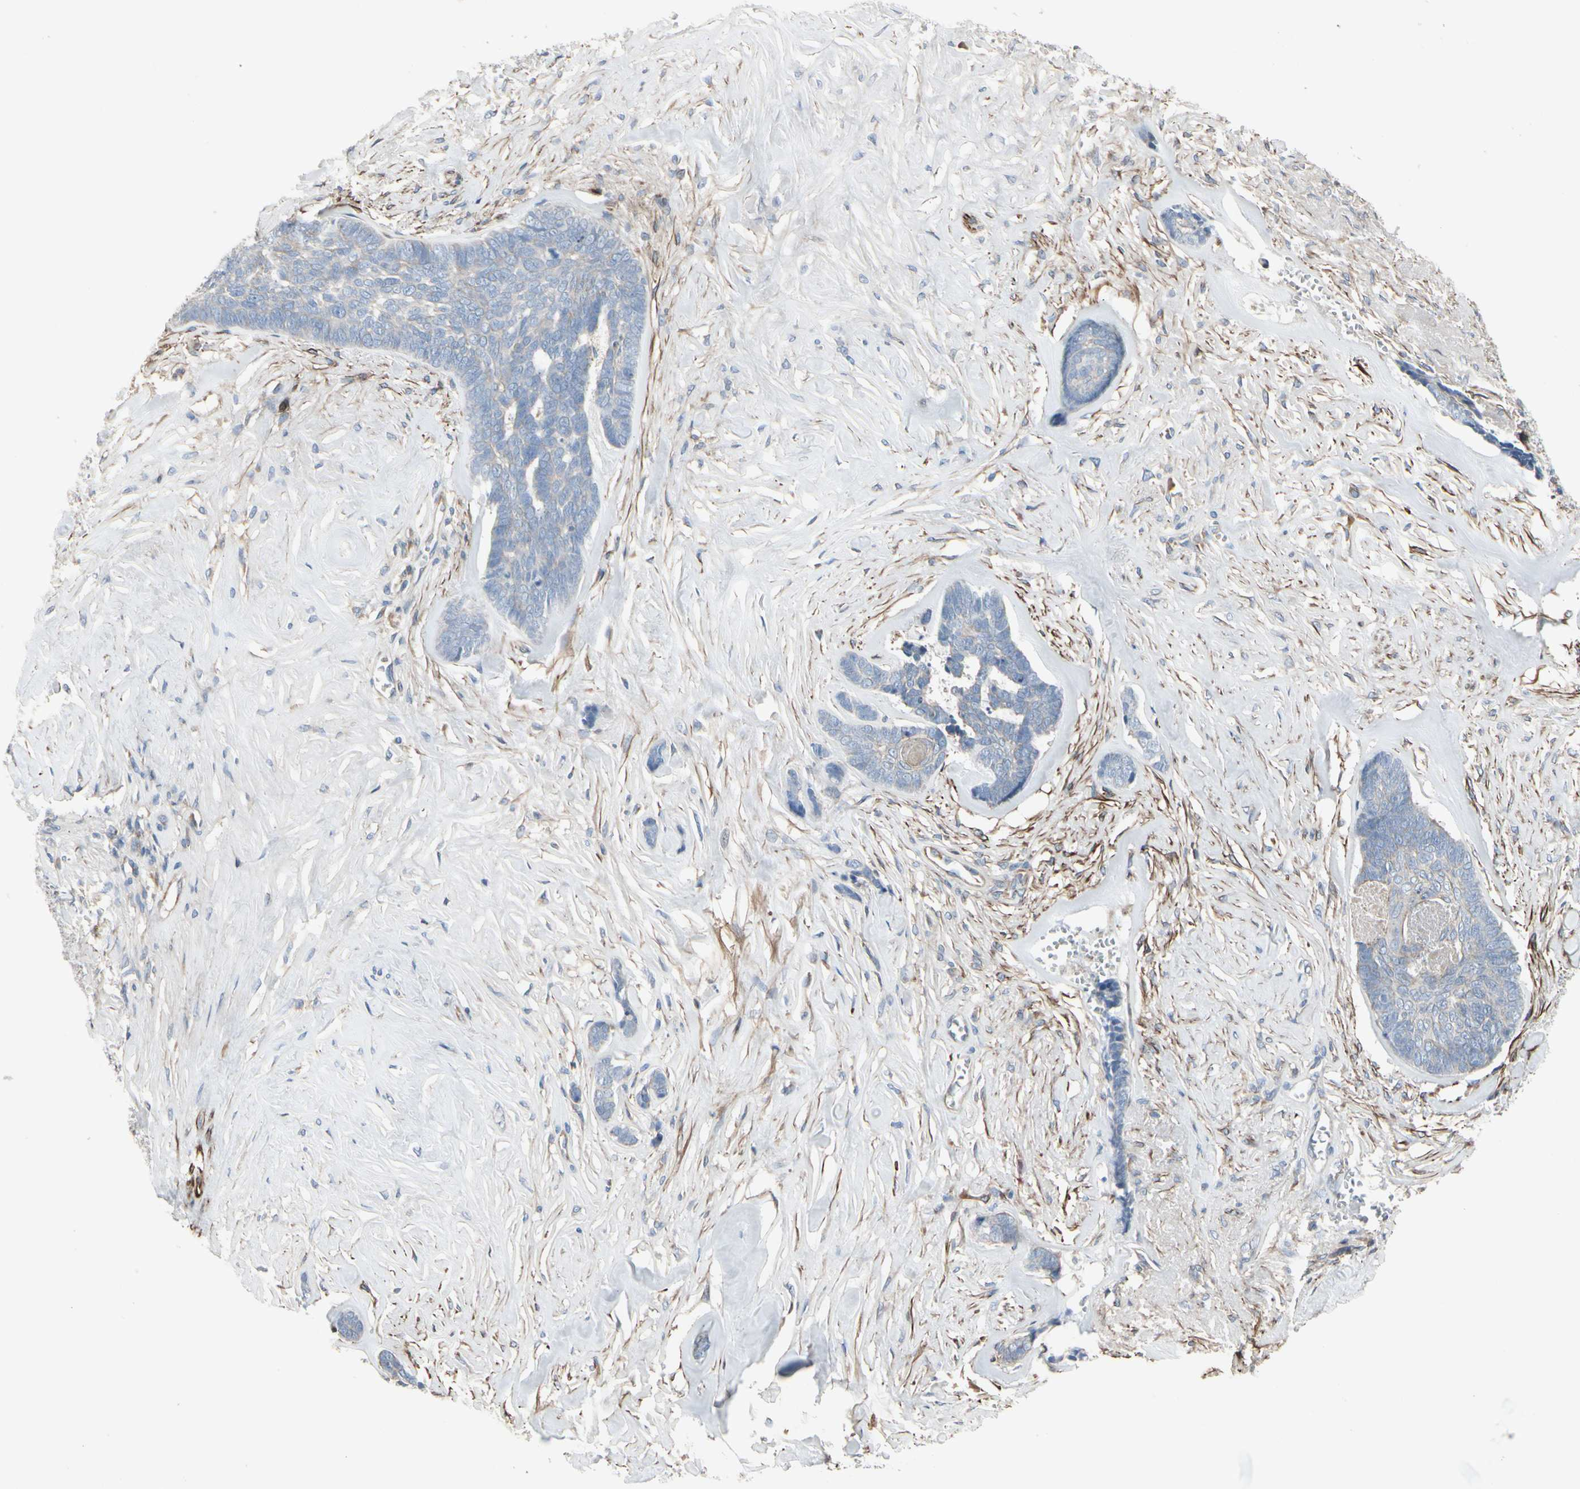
{"staining": {"intensity": "negative", "quantity": "none", "location": "none"}, "tissue": "skin cancer", "cell_type": "Tumor cells", "image_type": "cancer", "snomed": [{"axis": "morphology", "description": "Basal cell carcinoma"}, {"axis": "topography", "description": "Skin"}], "caption": "Basal cell carcinoma (skin) was stained to show a protein in brown. There is no significant expression in tumor cells. Brightfield microscopy of immunohistochemistry stained with DAB (3,3'-diaminobenzidine) (brown) and hematoxylin (blue), captured at high magnification.", "gene": "TPM1", "patient": {"sex": "male", "age": 84}}